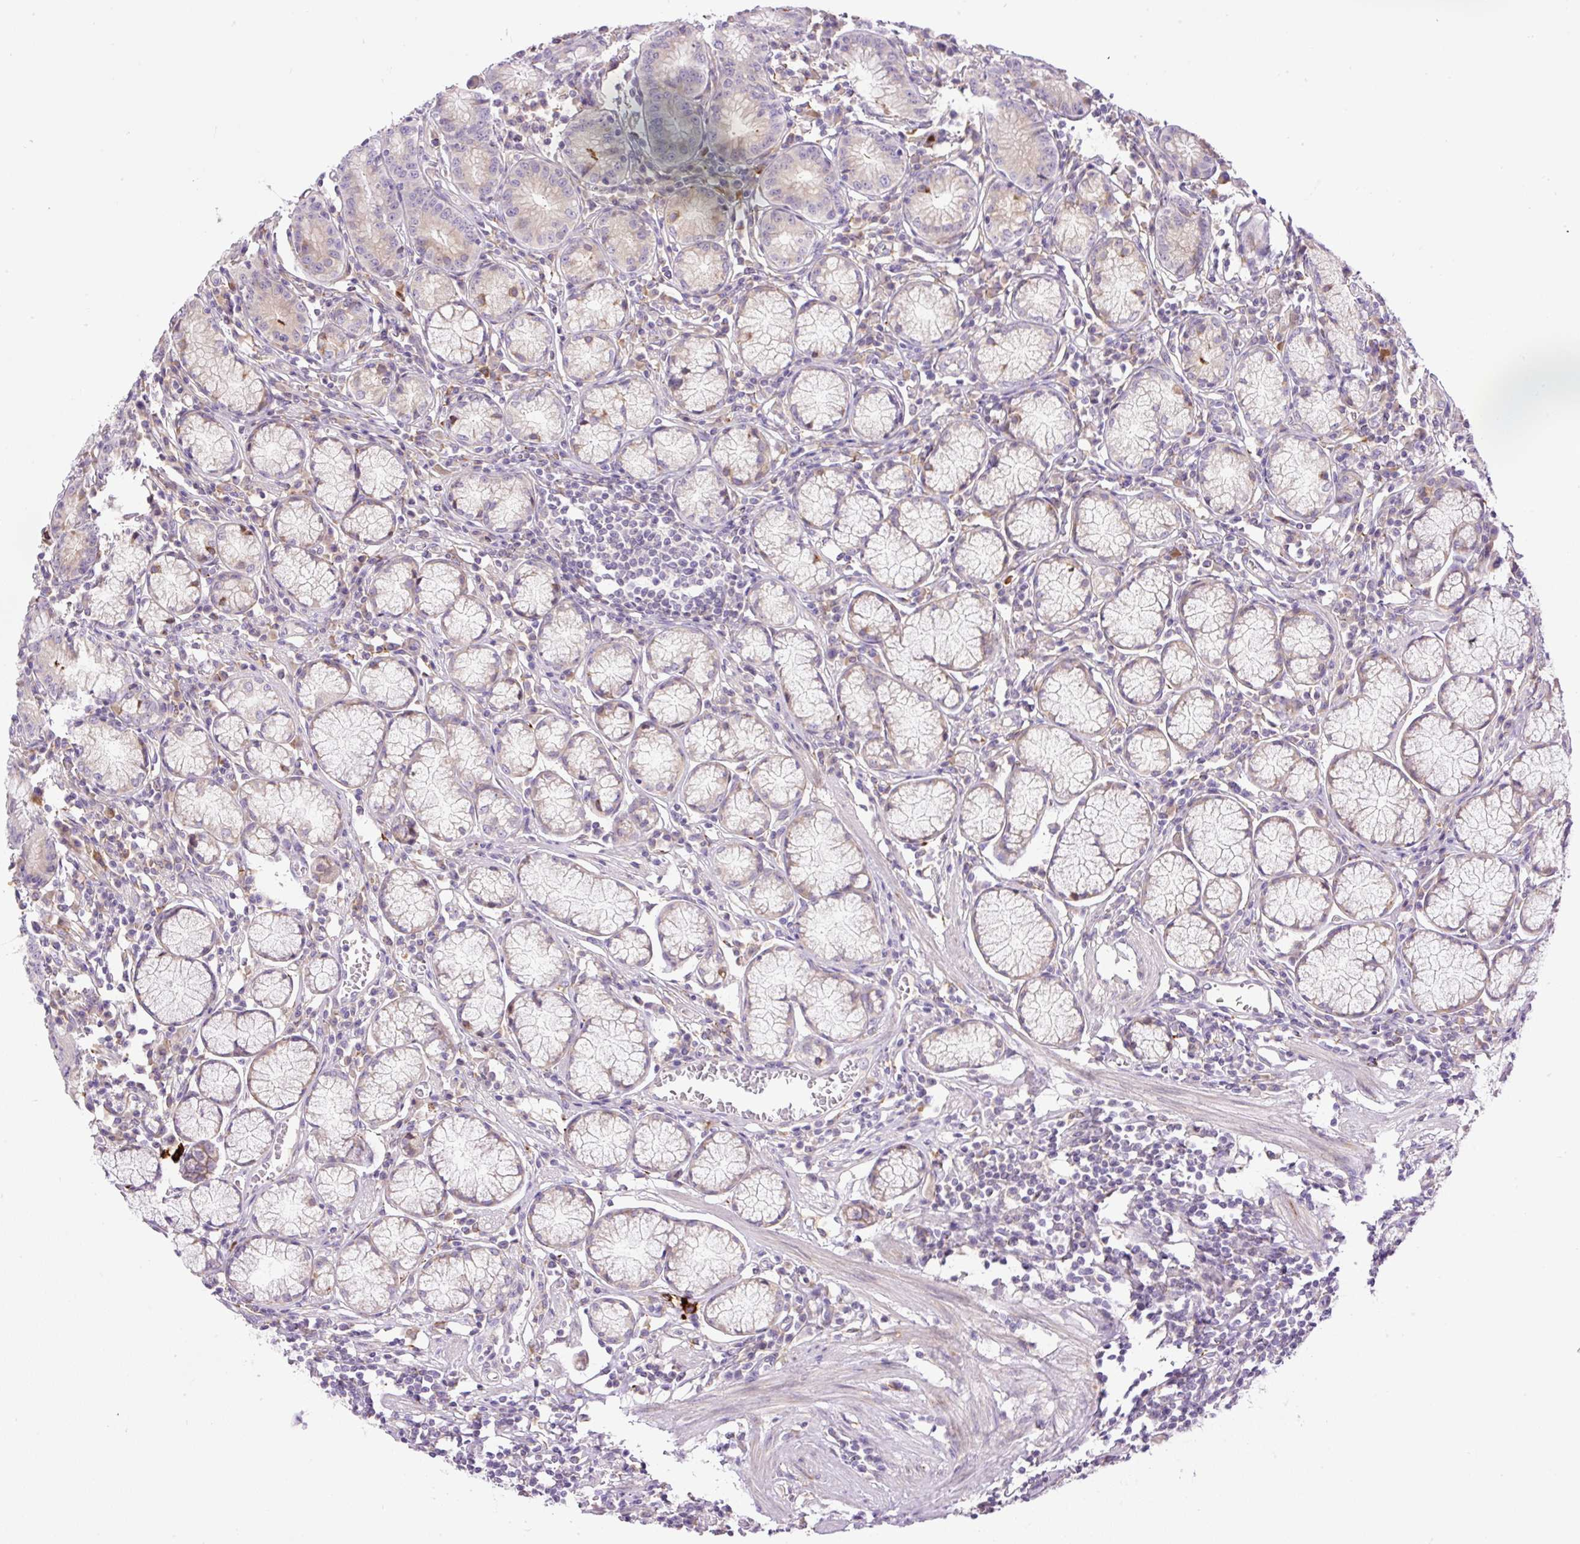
{"staining": {"intensity": "moderate", "quantity": "<25%", "location": "cytoplasmic/membranous"}, "tissue": "stomach", "cell_type": "Glandular cells", "image_type": "normal", "snomed": [{"axis": "morphology", "description": "Normal tissue, NOS"}, {"axis": "topography", "description": "Stomach"}], "caption": "Immunohistochemical staining of benign stomach exhibits <25% levels of moderate cytoplasmic/membranous protein positivity in approximately <25% of glandular cells.", "gene": "POFUT1", "patient": {"sex": "male", "age": 55}}